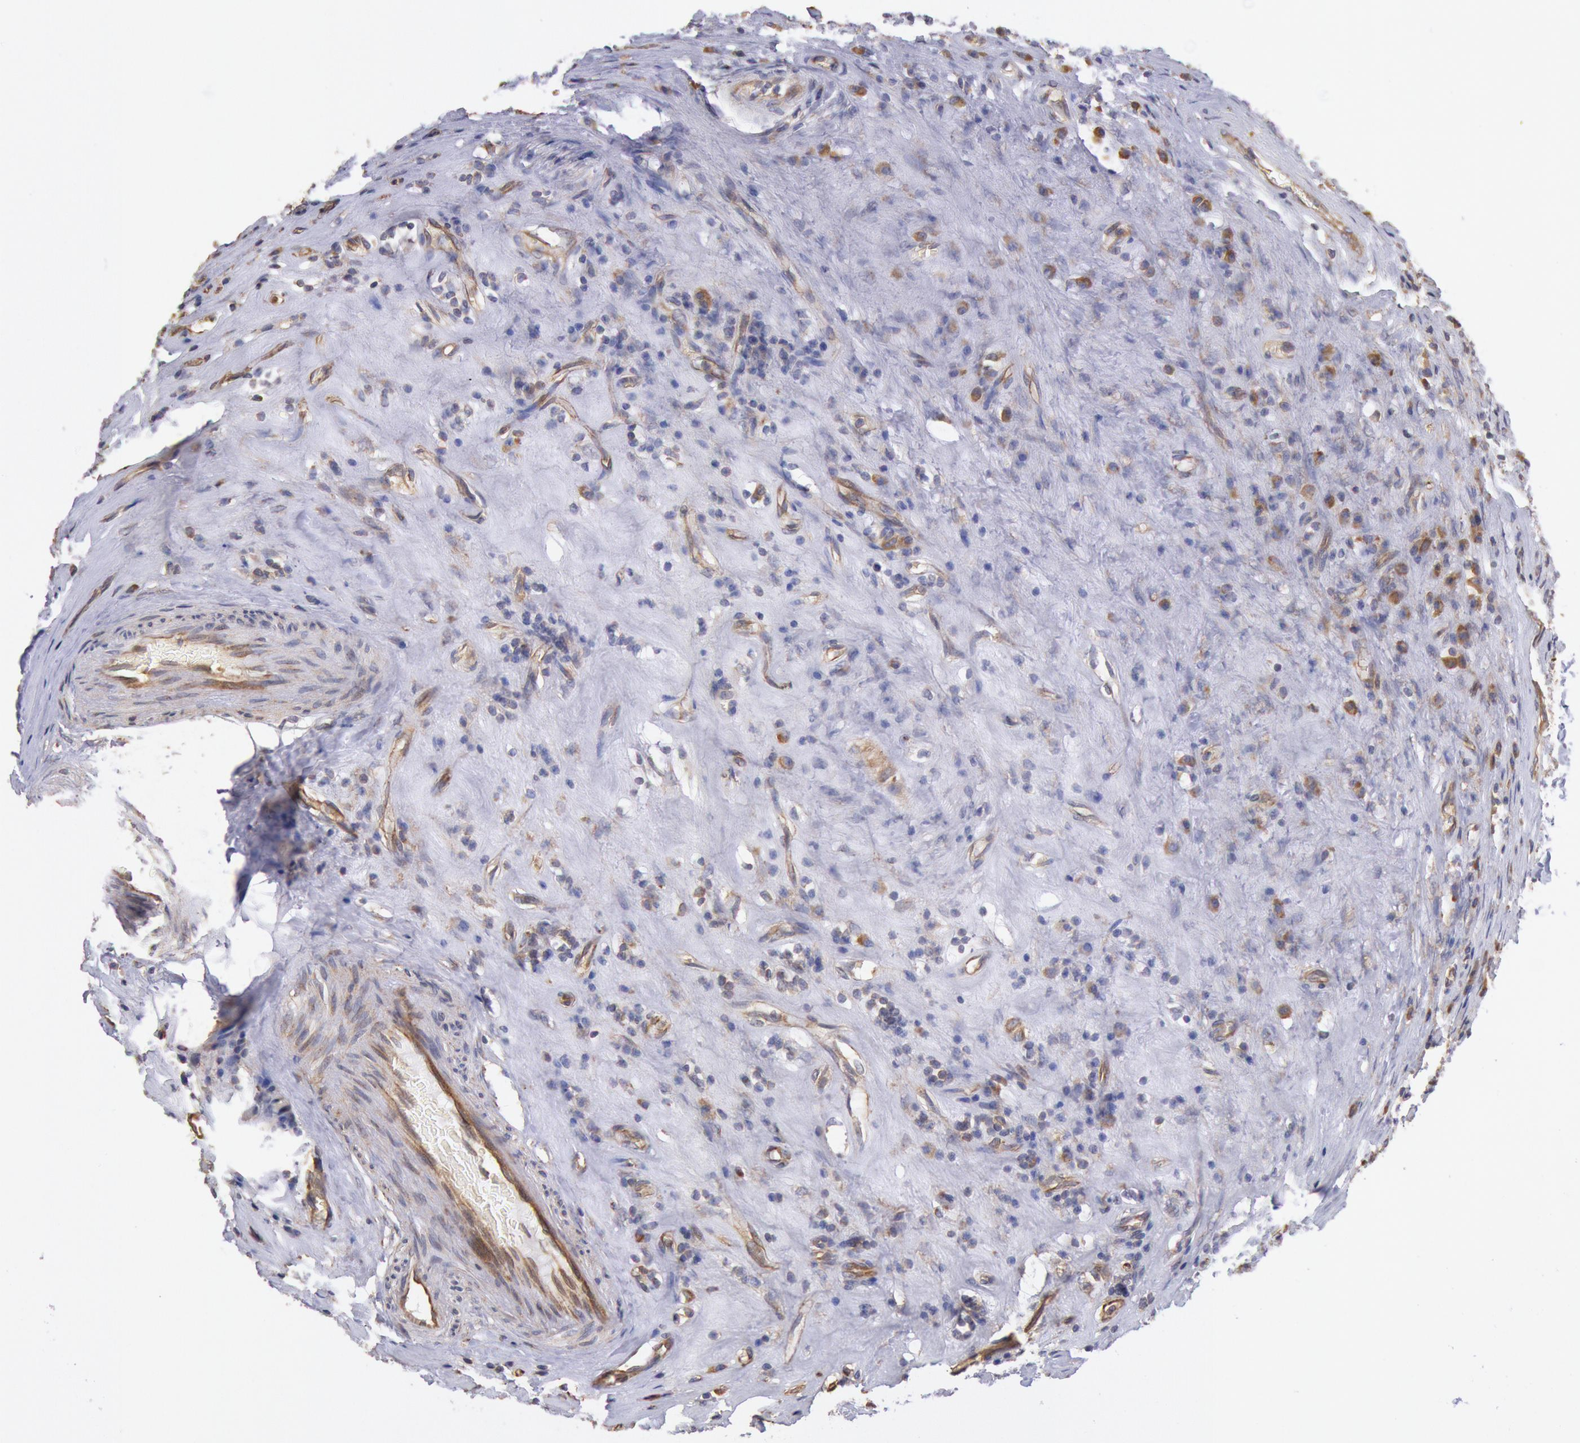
{"staining": {"intensity": "moderate", "quantity": ">75%", "location": "cytoplasmic/membranous"}, "tissue": "testis cancer", "cell_type": "Tumor cells", "image_type": "cancer", "snomed": [{"axis": "morphology", "description": "Seminoma, NOS"}, {"axis": "topography", "description": "Testis"}], "caption": "Protein expression by immunohistochemistry (IHC) reveals moderate cytoplasmic/membranous expression in about >75% of tumor cells in seminoma (testis).", "gene": "DRG1", "patient": {"sex": "male", "age": 34}}